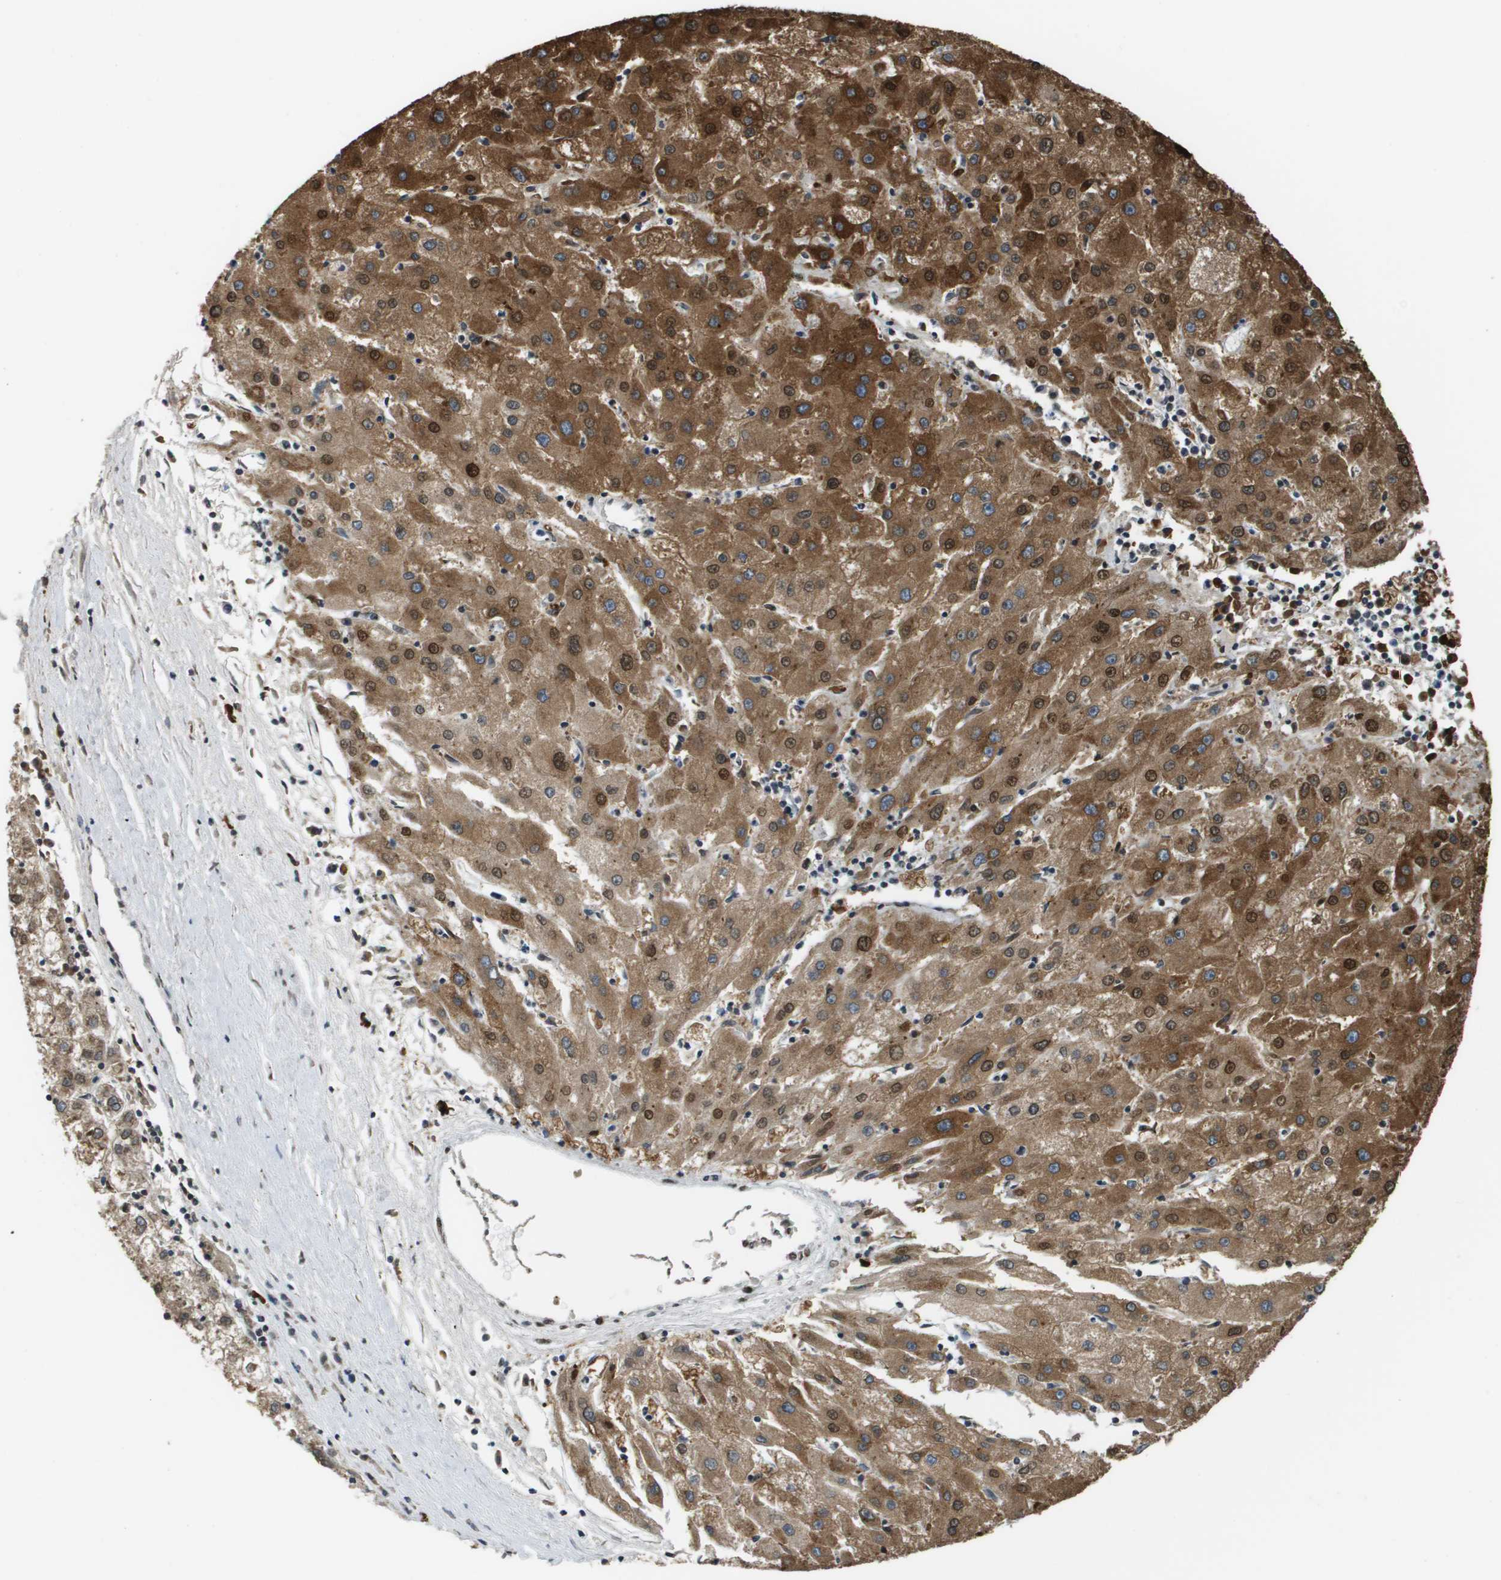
{"staining": {"intensity": "moderate", "quantity": ">75%", "location": "cytoplasmic/membranous,nuclear"}, "tissue": "liver cancer", "cell_type": "Tumor cells", "image_type": "cancer", "snomed": [{"axis": "morphology", "description": "Carcinoma, Hepatocellular, NOS"}, {"axis": "topography", "description": "Liver"}], "caption": "The immunohistochemical stain labels moderate cytoplasmic/membranous and nuclear staining in tumor cells of liver cancer (hepatocellular carcinoma) tissue.", "gene": "FANCC", "patient": {"sex": "male", "age": 72}}